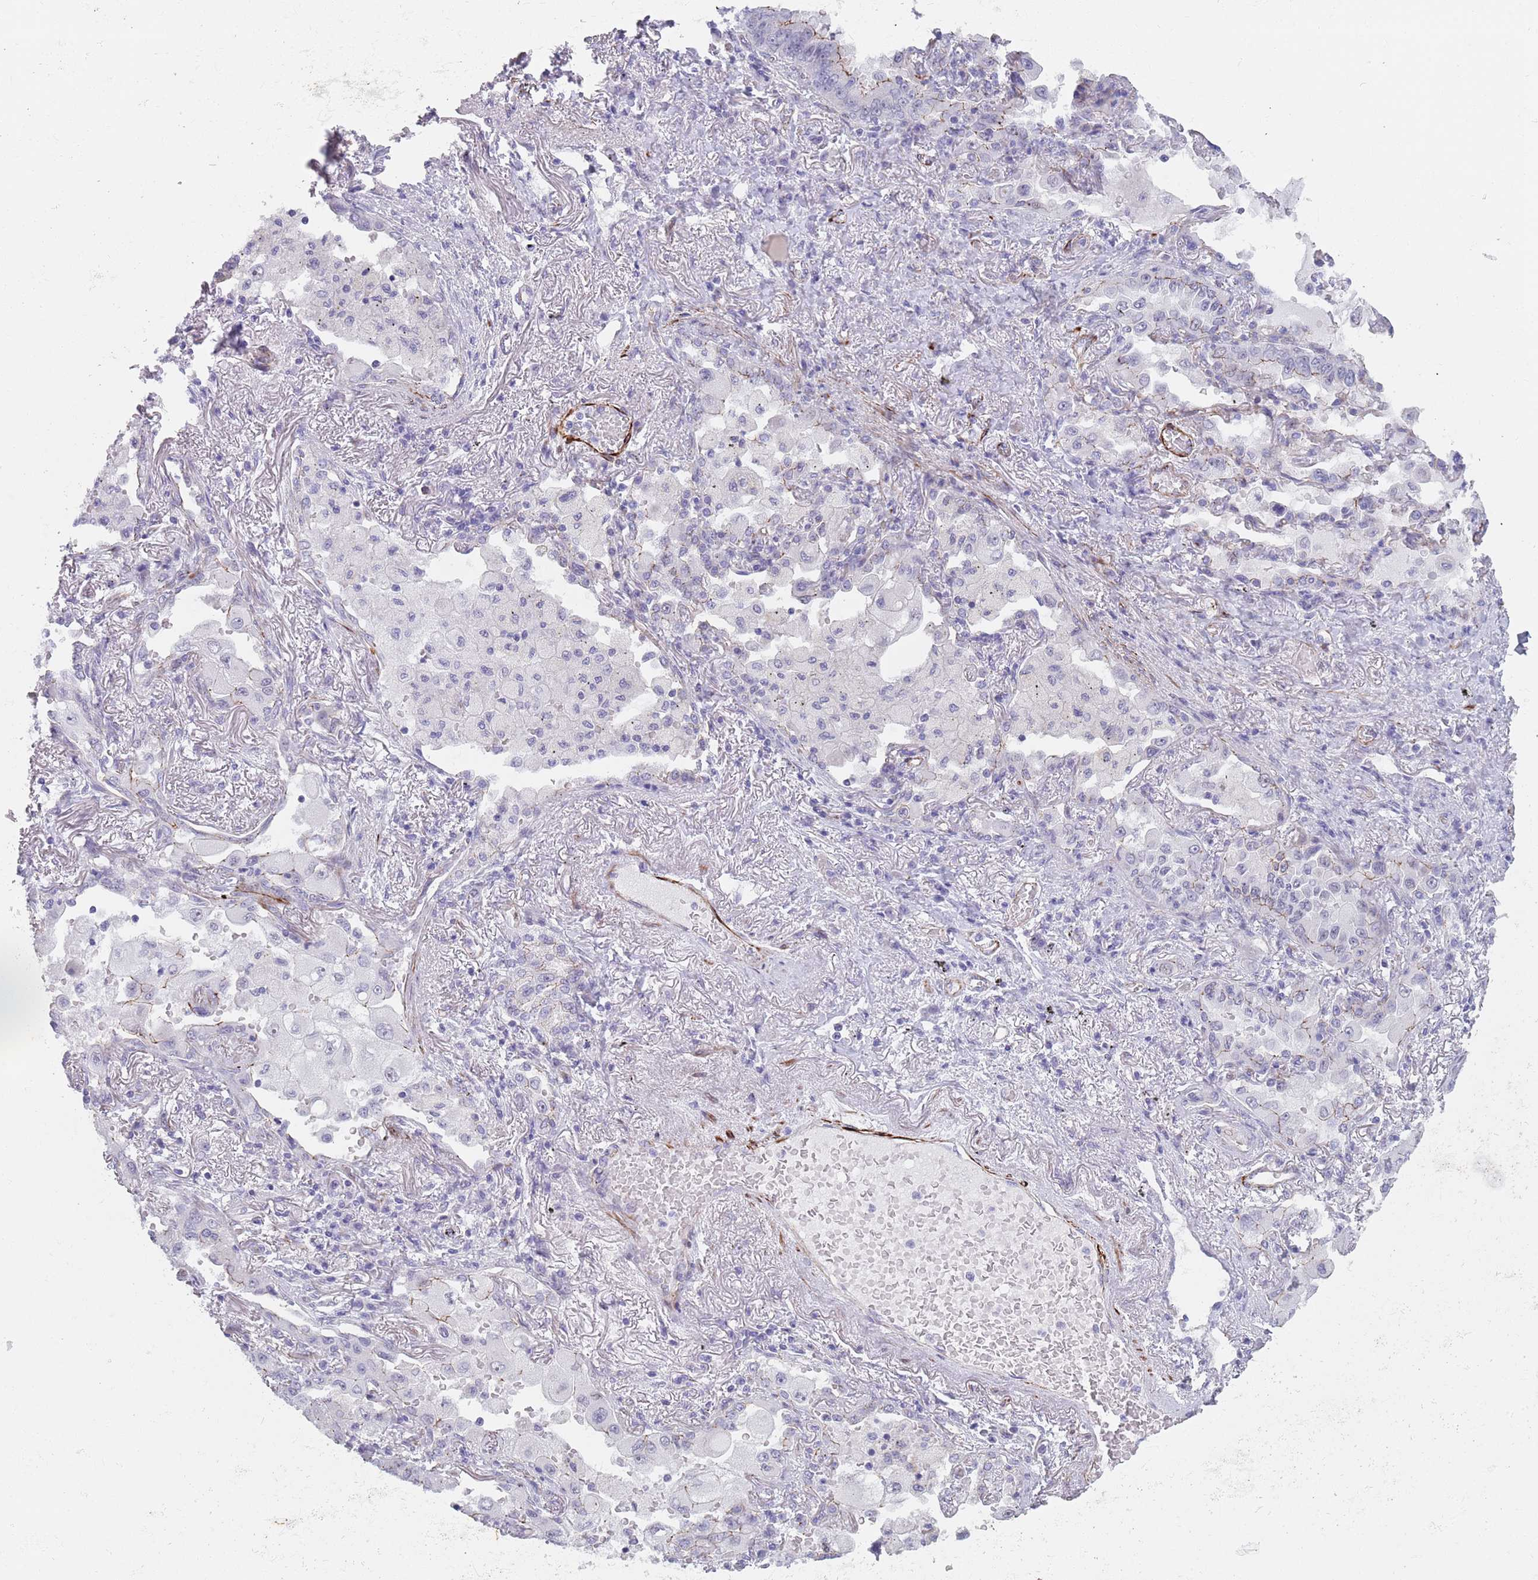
{"staining": {"intensity": "negative", "quantity": "none", "location": "none"}, "tissue": "lung cancer", "cell_type": "Tumor cells", "image_type": "cancer", "snomed": [{"axis": "morphology", "description": "Squamous cell carcinoma, NOS"}, {"axis": "topography", "description": "Lung"}], "caption": "There is no significant staining in tumor cells of lung squamous cell carcinoma.", "gene": "OR5A2", "patient": {"sex": "male", "age": 74}}